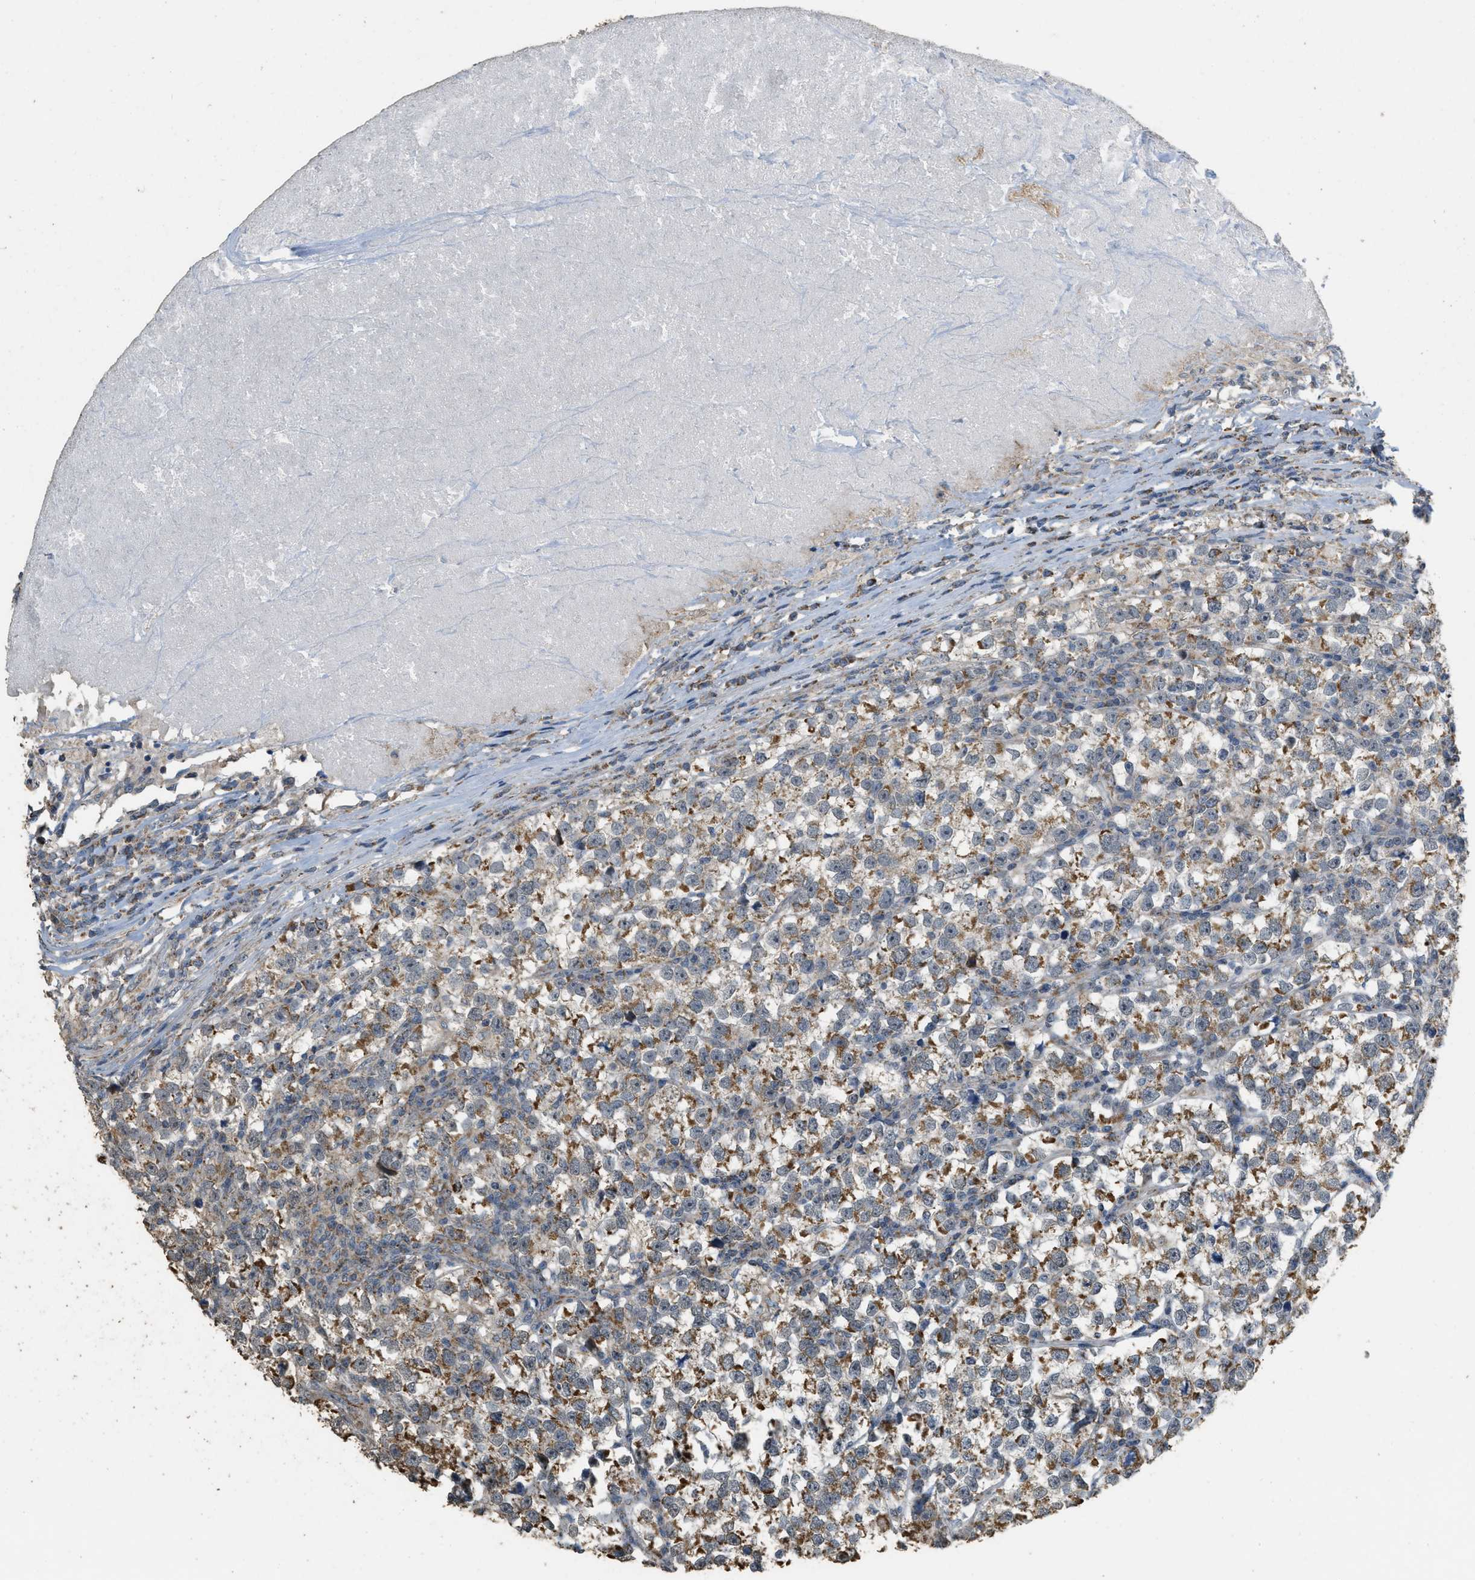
{"staining": {"intensity": "moderate", "quantity": ">75%", "location": "cytoplasmic/membranous"}, "tissue": "testis cancer", "cell_type": "Tumor cells", "image_type": "cancer", "snomed": [{"axis": "morphology", "description": "Normal tissue, NOS"}, {"axis": "morphology", "description": "Seminoma, NOS"}, {"axis": "topography", "description": "Testis"}], "caption": "Protein staining of seminoma (testis) tissue displays moderate cytoplasmic/membranous positivity in about >75% of tumor cells.", "gene": "KCNA4", "patient": {"sex": "male", "age": 43}}